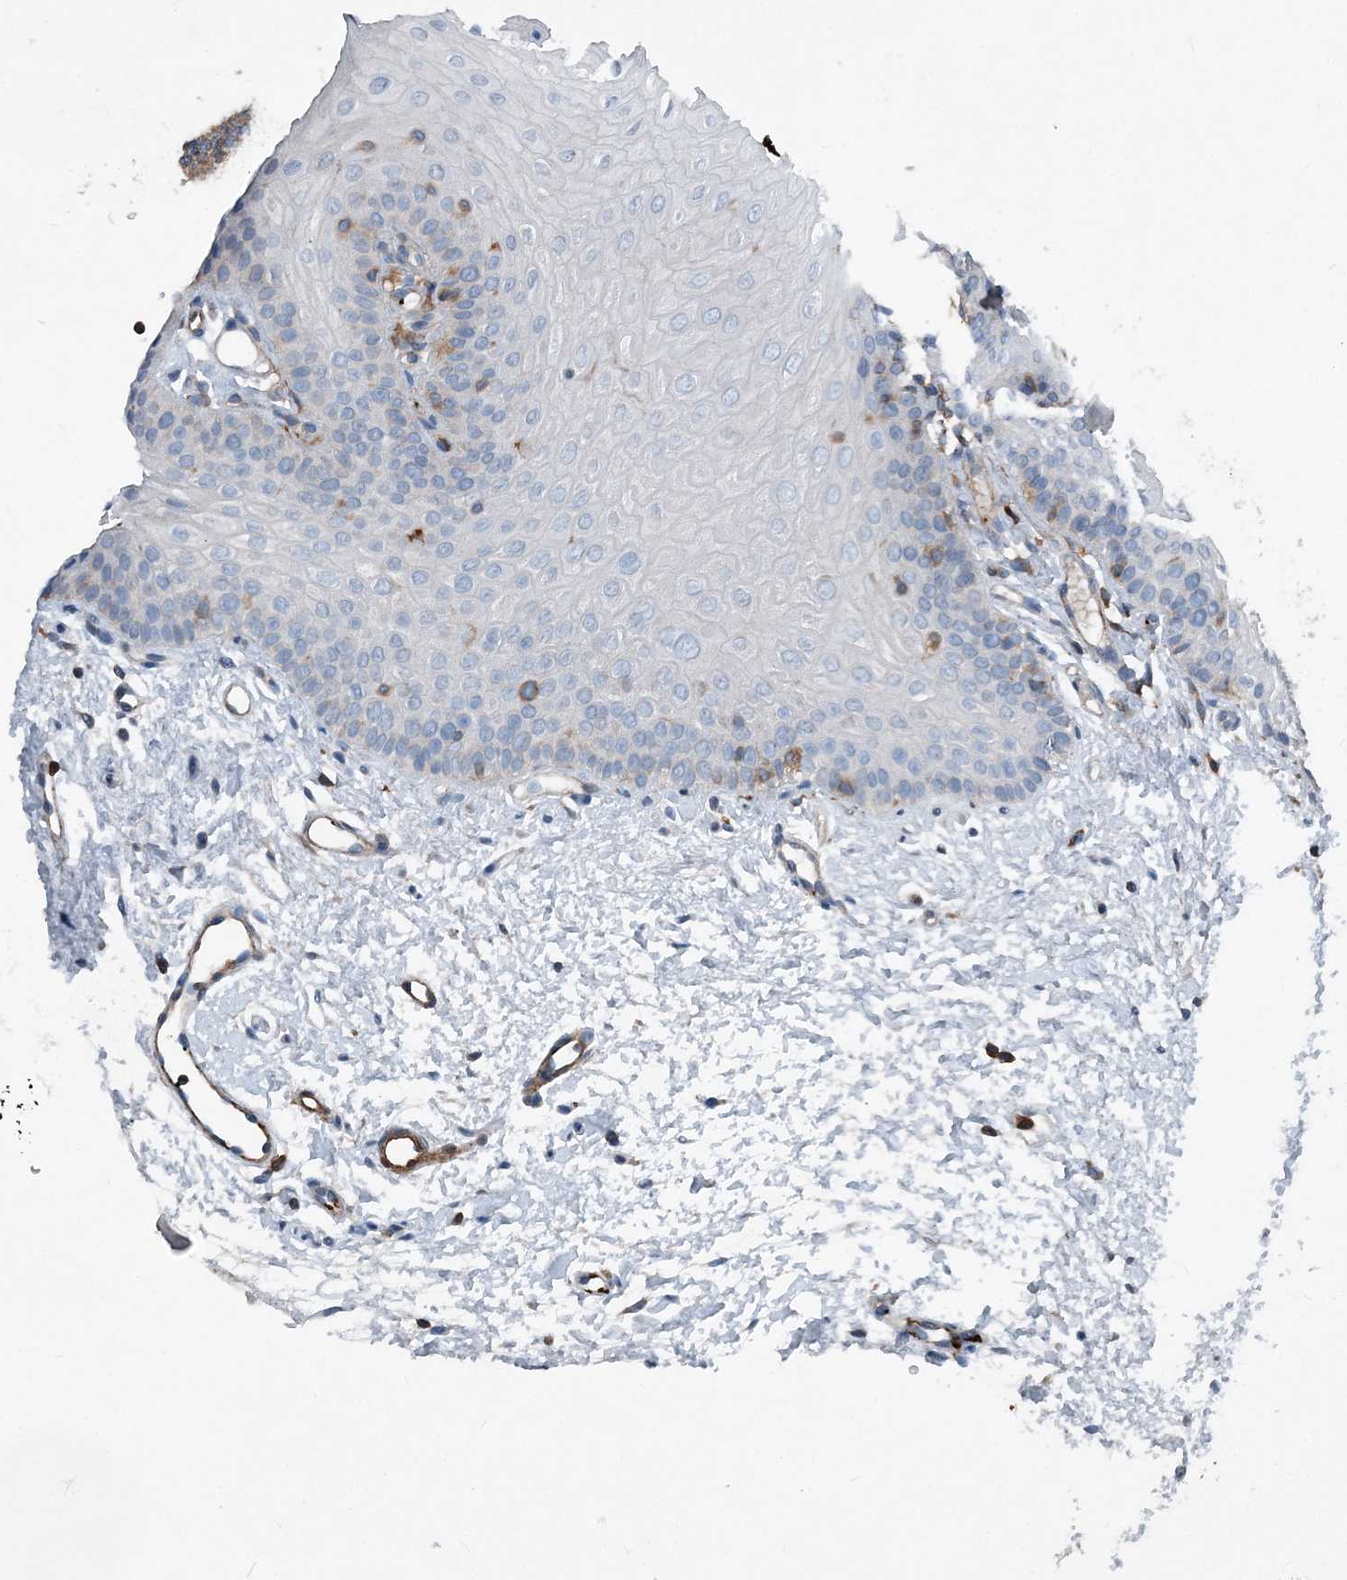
{"staining": {"intensity": "negative", "quantity": "none", "location": "none"}, "tissue": "oral mucosa", "cell_type": "Squamous epithelial cells", "image_type": "normal", "snomed": [{"axis": "morphology", "description": "Normal tissue, NOS"}, {"axis": "topography", "description": "Oral tissue"}], "caption": "Immunohistochemistry (IHC) histopathology image of unremarkable human oral mucosa stained for a protein (brown), which shows no expression in squamous epithelial cells.", "gene": "DGUOK", "patient": {"sex": "female", "age": 68}}